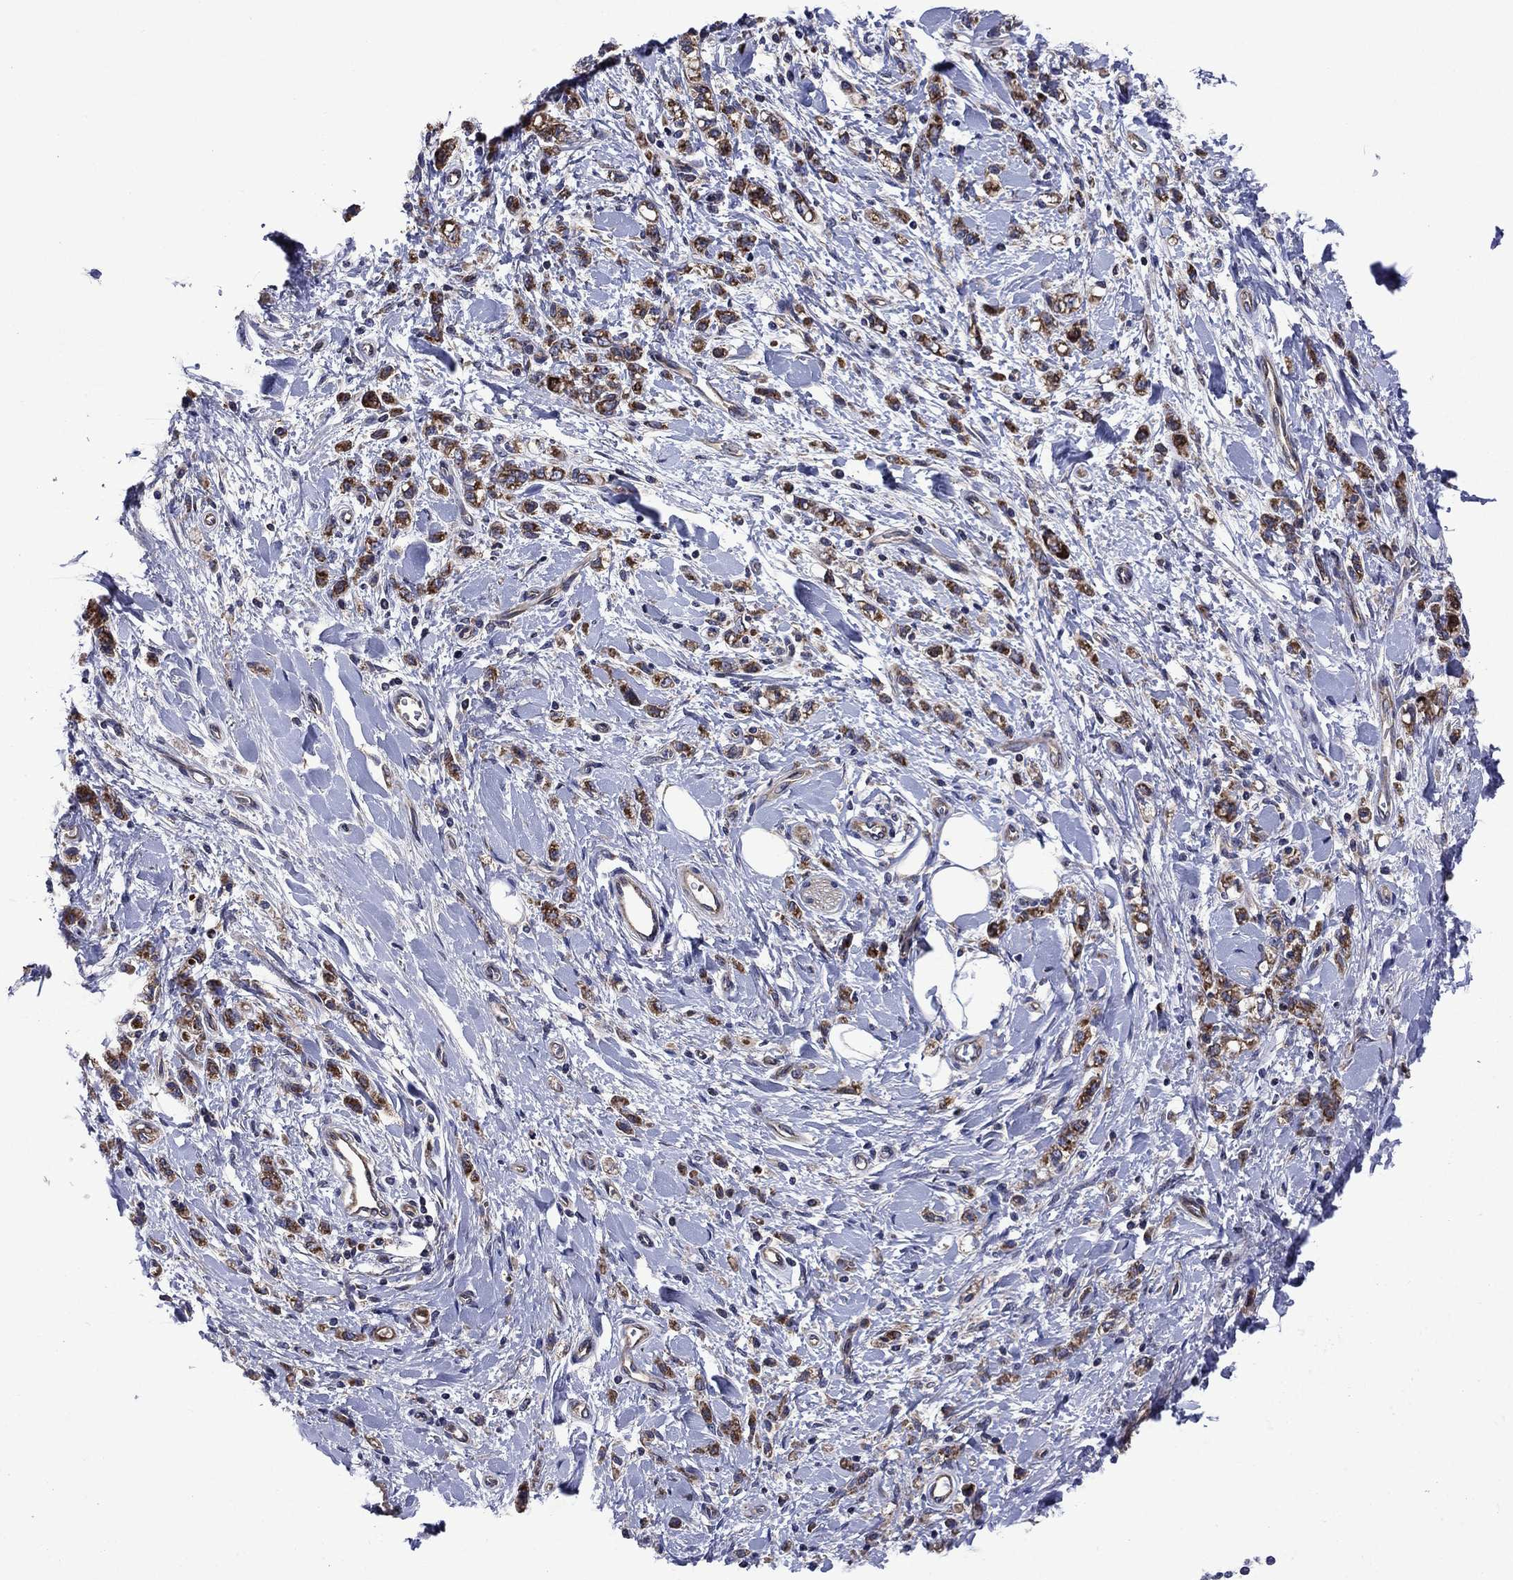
{"staining": {"intensity": "moderate", "quantity": "25%-75%", "location": "cytoplasmic/membranous"}, "tissue": "stomach cancer", "cell_type": "Tumor cells", "image_type": "cancer", "snomed": [{"axis": "morphology", "description": "Adenocarcinoma, NOS"}, {"axis": "topography", "description": "Stomach"}], "caption": "Immunohistochemistry (IHC) (DAB (3,3'-diaminobenzidine)) staining of human adenocarcinoma (stomach) shows moderate cytoplasmic/membranous protein positivity in approximately 25%-75% of tumor cells. The staining was performed using DAB (3,3'-diaminobenzidine) to visualize the protein expression in brown, while the nuclei were stained in blue with hematoxylin (Magnification: 20x).", "gene": "KIF22", "patient": {"sex": "male", "age": 77}}